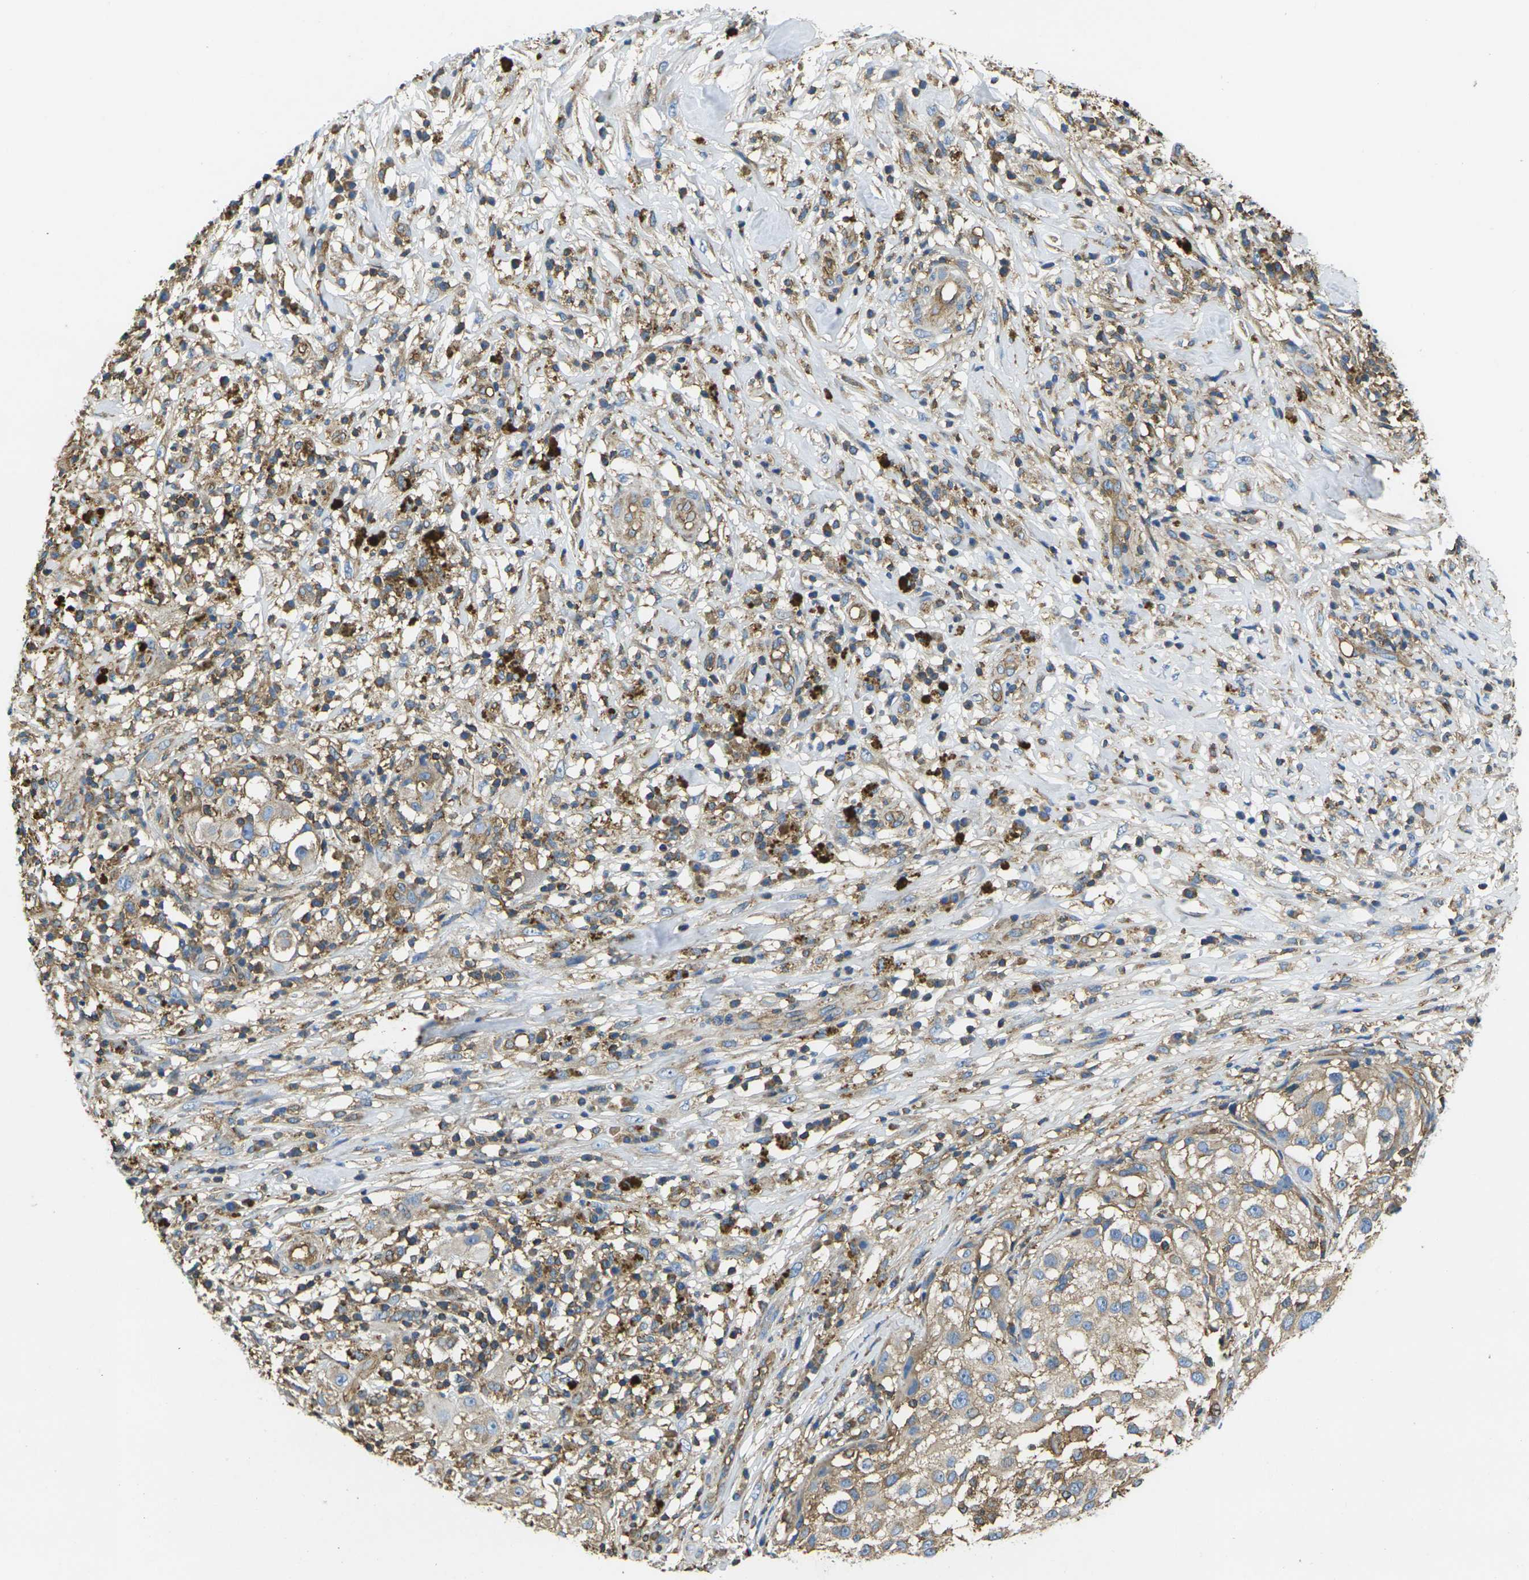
{"staining": {"intensity": "weak", "quantity": ">75%", "location": "cytoplasmic/membranous"}, "tissue": "melanoma", "cell_type": "Tumor cells", "image_type": "cancer", "snomed": [{"axis": "morphology", "description": "Necrosis, NOS"}, {"axis": "morphology", "description": "Malignant melanoma, NOS"}, {"axis": "topography", "description": "Skin"}], "caption": "IHC of malignant melanoma reveals low levels of weak cytoplasmic/membranous expression in about >75% of tumor cells.", "gene": "FAM110D", "patient": {"sex": "female", "age": 87}}